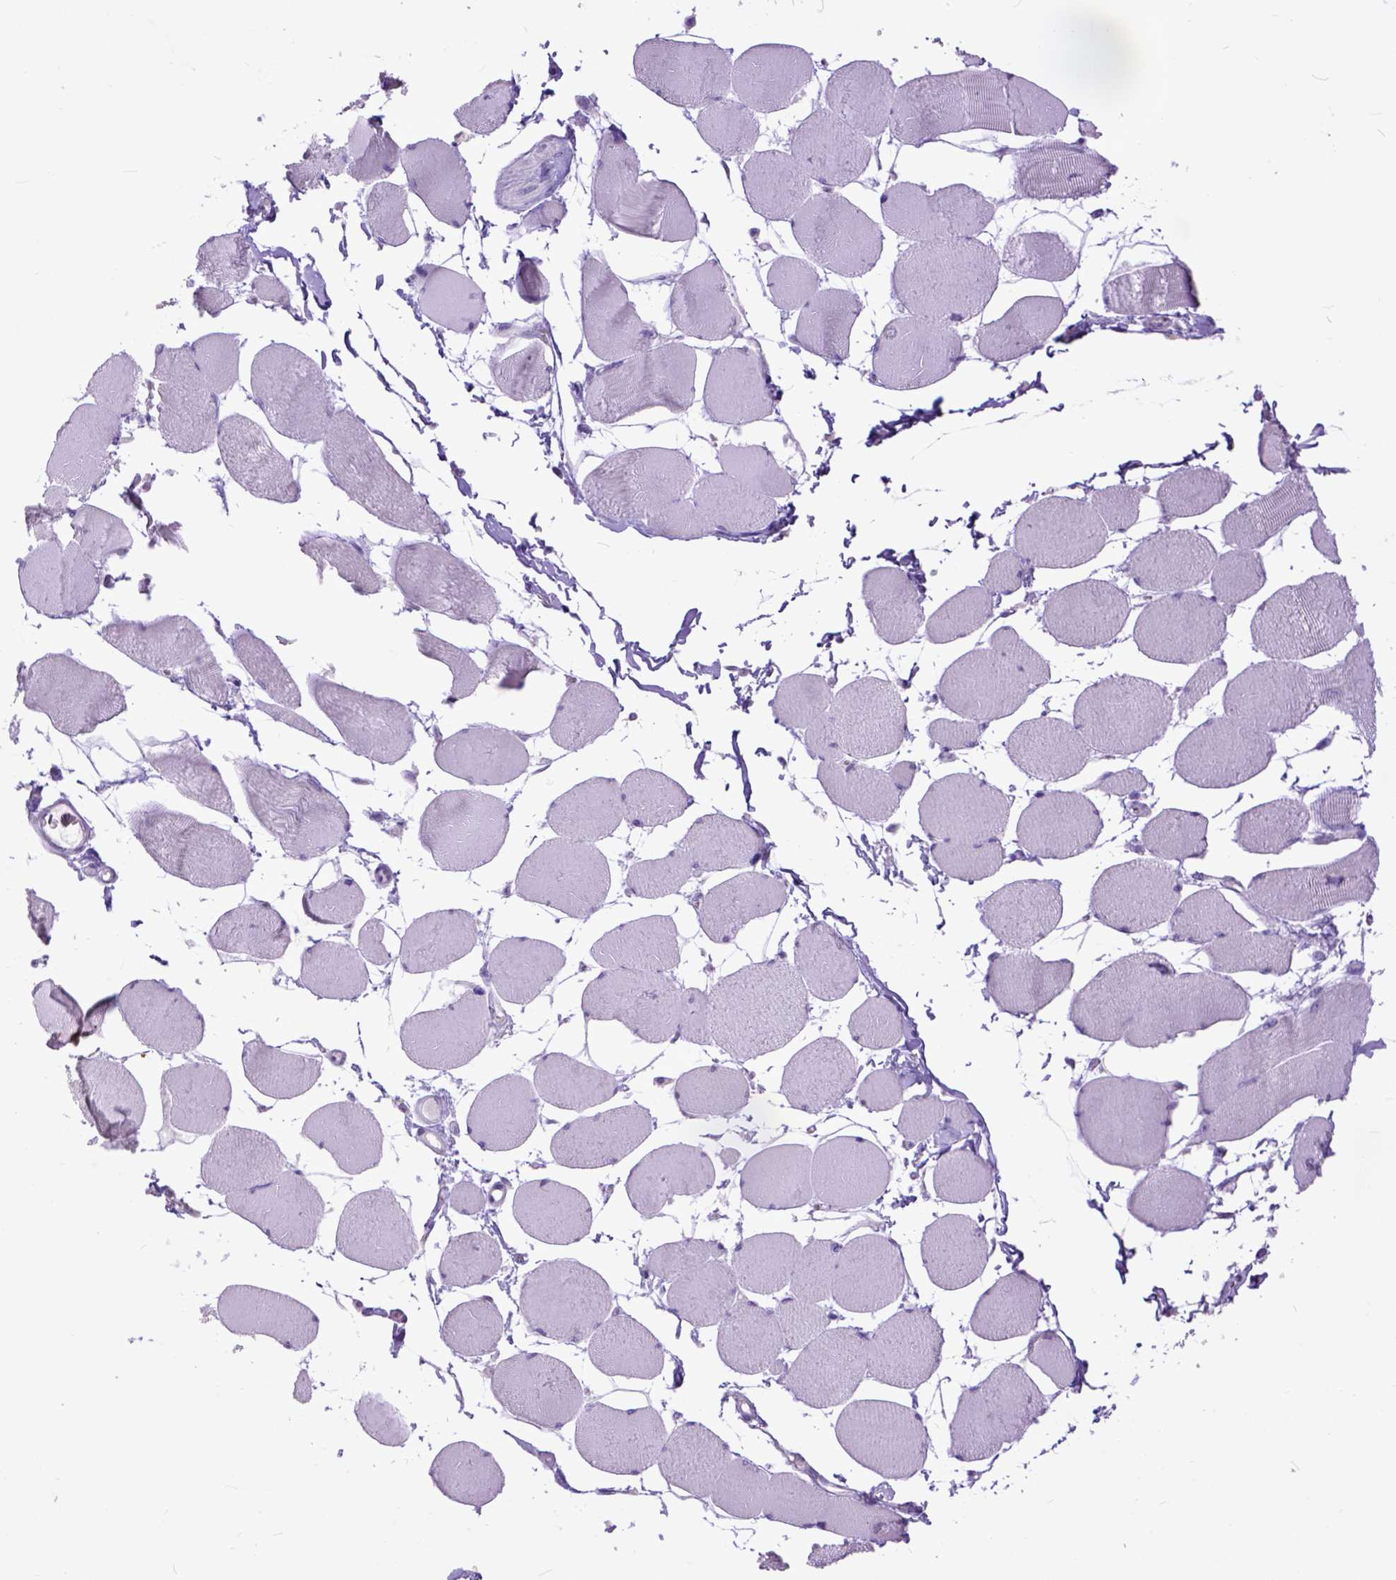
{"staining": {"intensity": "negative", "quantity": "none", "location": "none"}, "tissue": "skeletal muscle", "cell_type": "Myocytes", "image_type": "normal", "snomed": [{"axis": "morphology", "description": "Normal tissue, NOS"}, {"axis": "topography", "description": "Skeletal muscle"}], "caption": "Normal skeletal muscle was stained to show a protein in brown. There is no significant positivity in myocytes. (DAB immunohistochemistry with hematoxylin counter stain).", "gene": "RAB25", "patient": {"sex": "female", "age": 75}}